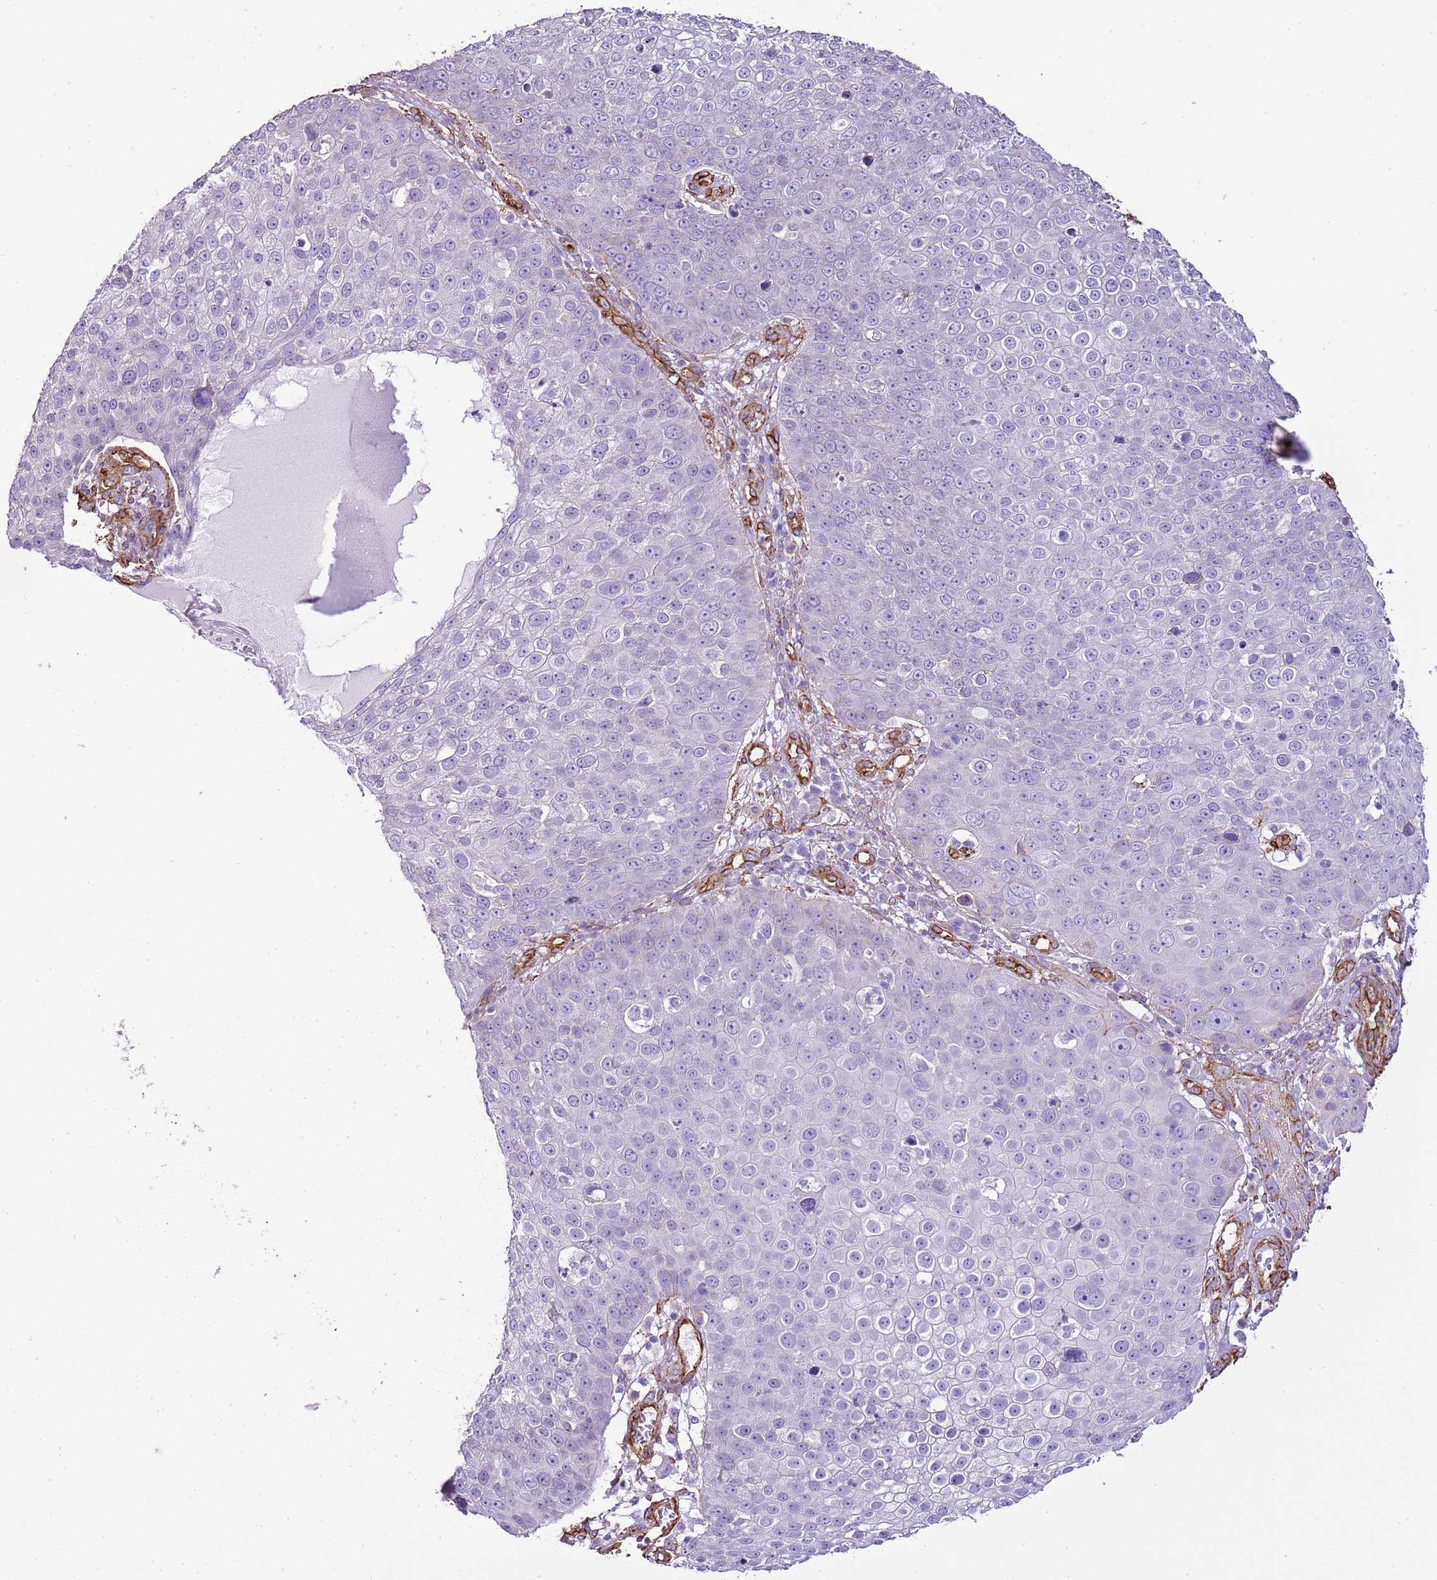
{"staining": {"intensity": "negative", "quantity": "none", "location": "none"}, "tissue": "skin cancer", "cell_type": "Tumor cells", "image_type": "cancer", "snomed": [{"axis": "morphology", "description": "Squamous cell carcinoma, NOS"}, {"axis": "topography", "description": "Skin"}], "caption": "Immunohistochemistry image of neoplastic tissue: human skin squamous cell carcinoma stained with DAB (3,3'-diaminobenzidine) shows no significant protein positivity in tumor cells.", "gene": "CTDSPL", "patient": {"sex": "male", "age": 71}}